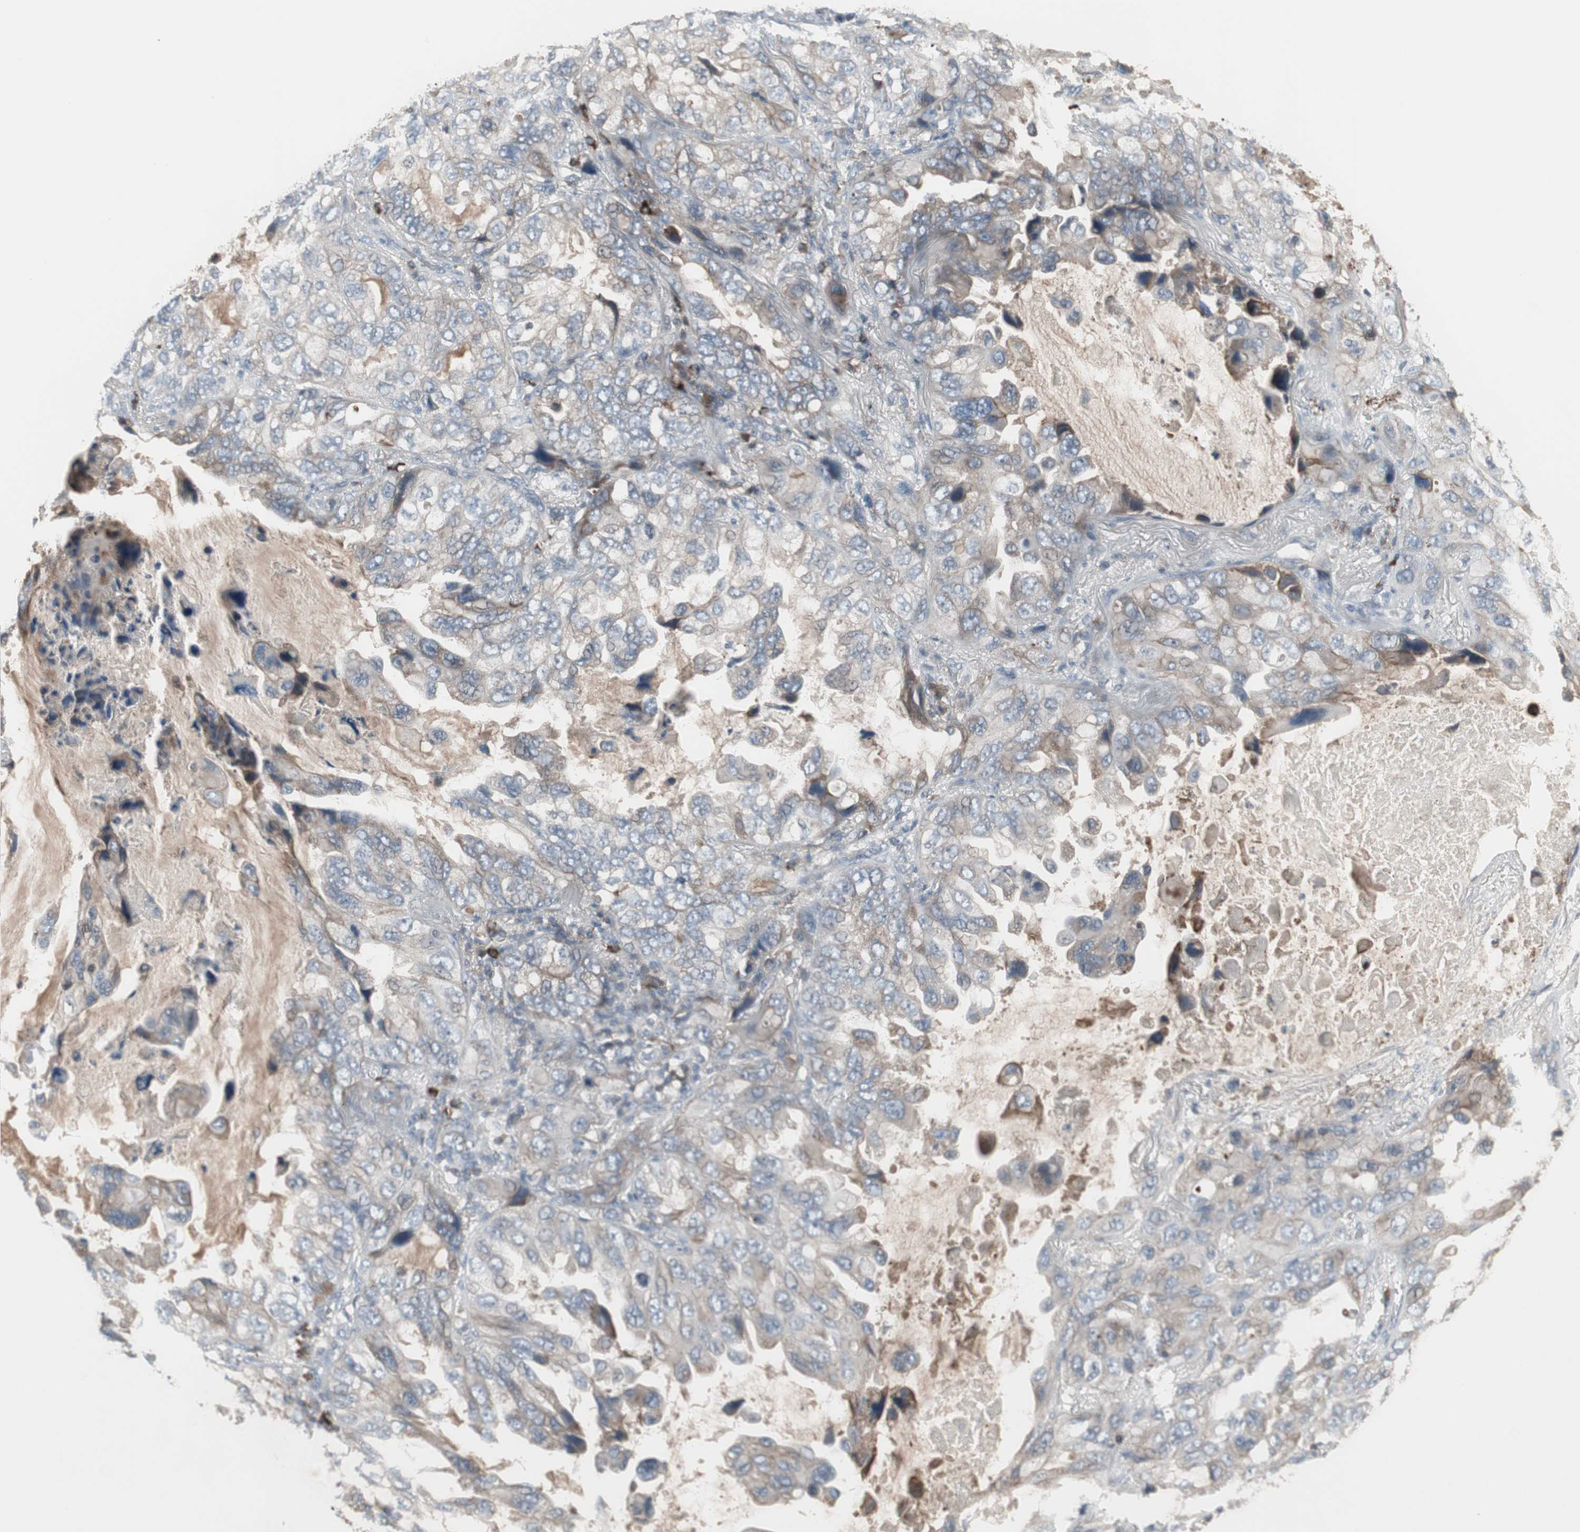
{"staining": {"intensity": "weak", "quantity": "25%-75%", "location": "cytoplasmic/membranous"}, "tissue": "lung cancer", "cell_type": "Tumor cells", "image_type": "cancer", "snomed": [{"axis": "morphology", "description": "Squamous cell carcinoma, NOS"}, {"axis": "topography", "description": "Lung"}], "caption": "Immunohistochemistry photomicrograph of lung squamous cell carcinoma stained for a protein (brown), which displays low levels of weak cytoplasmic/membranous positivity in approximately 25%-75% of tumor cells.", "gene": "ZSCAN32", "patient": {"sex": "female", "age": 73}}